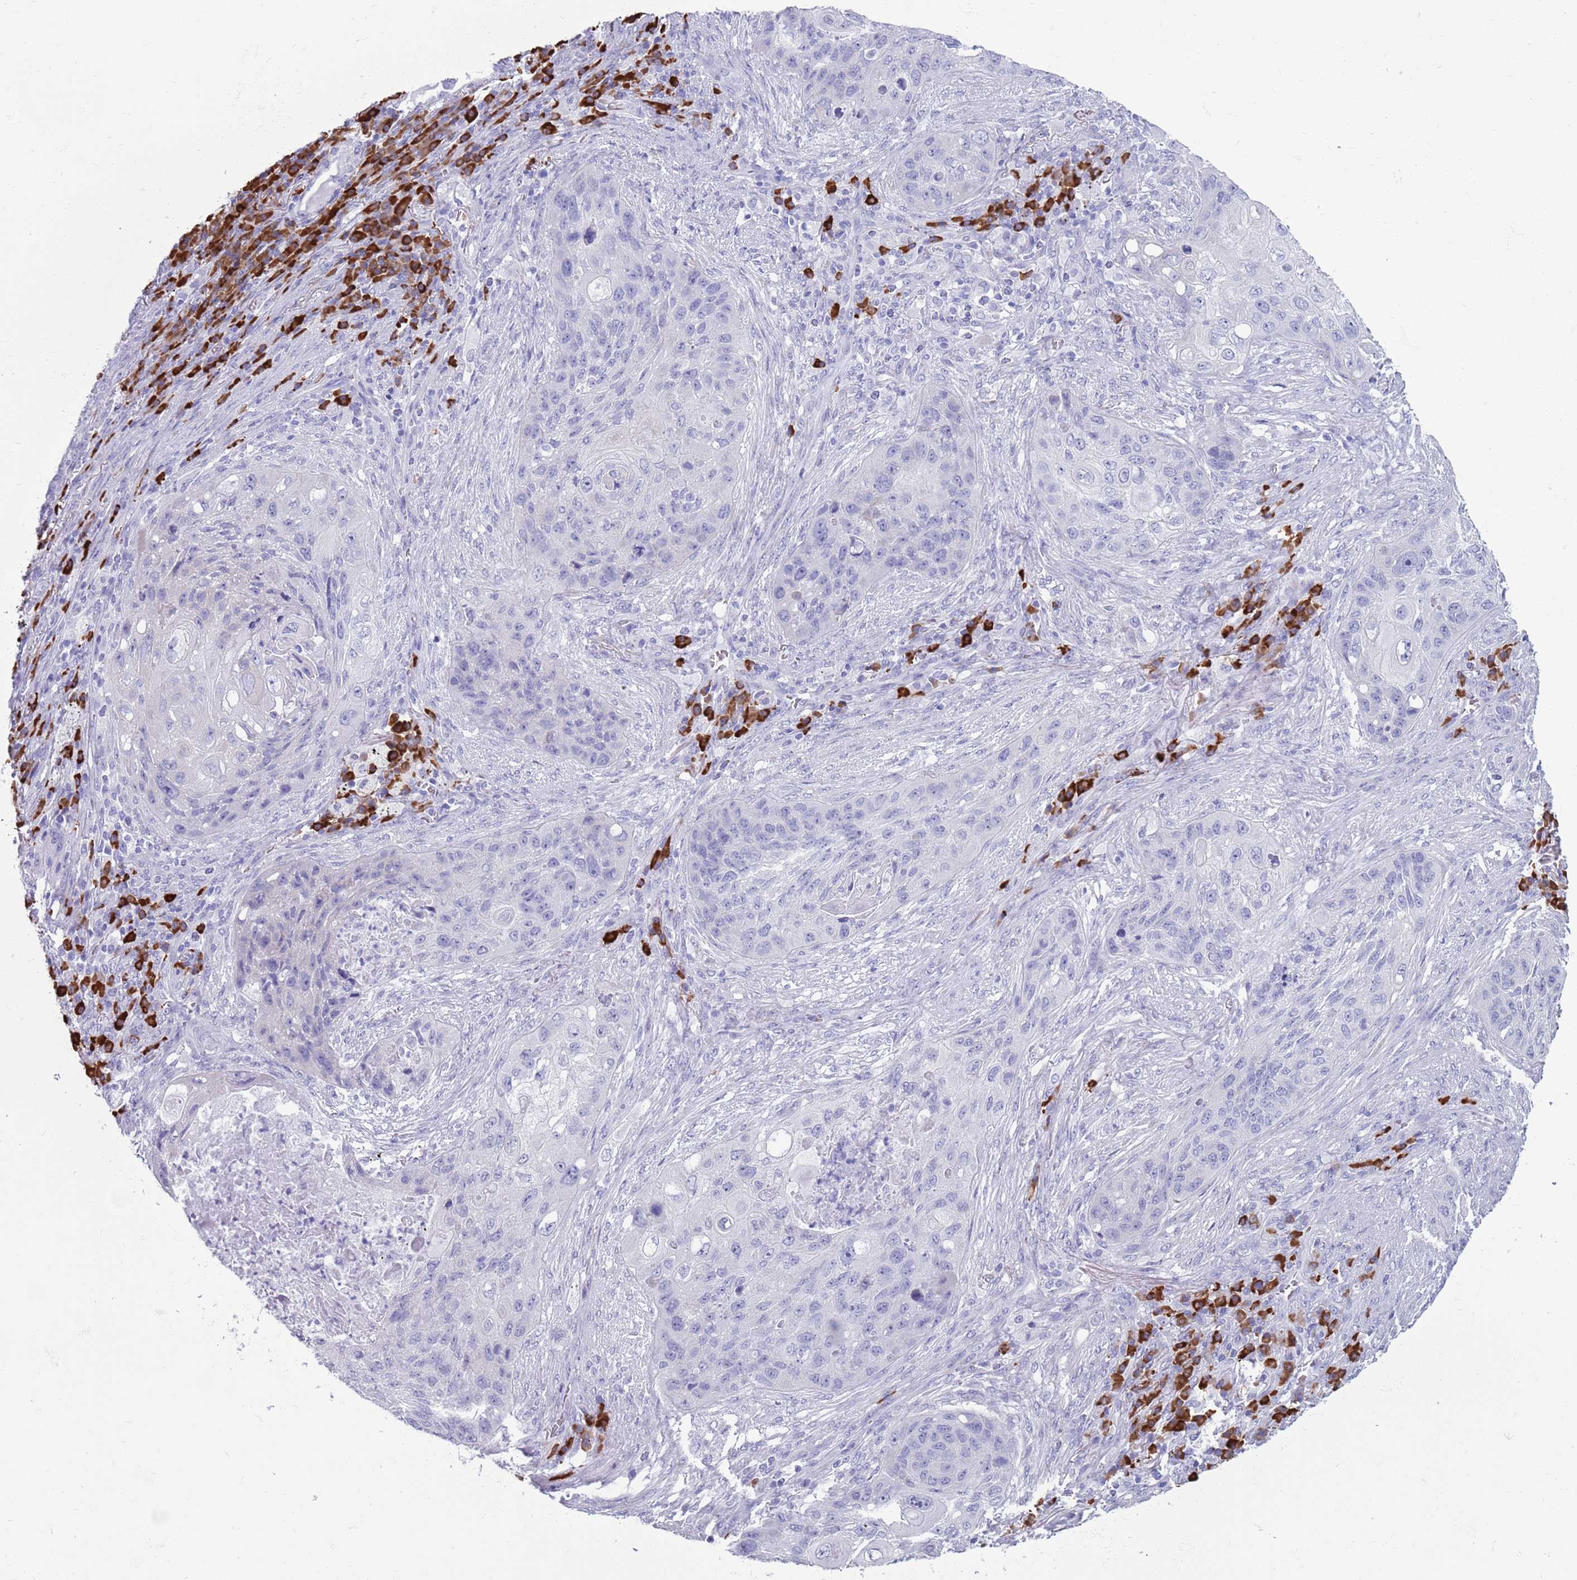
{"staining": {"intensity": "negative", "quantity": "none", "location": "none"}, "tissue": "lung cancer", "cell_type": "Tumor cells", "image_type": "cancer", "snomed": [{"axis": "morphology", "description": "Squamous cell carcinoma, NOS"}, {"axis": "topography", "description": "Lung"}], "caption": "A micrograph of lung squamous cell carcinoma stained for a protein displays no brown staining in tumor cells.", "gene": "LY6G5B", "patient": {"sex": "female", "age": 63}}